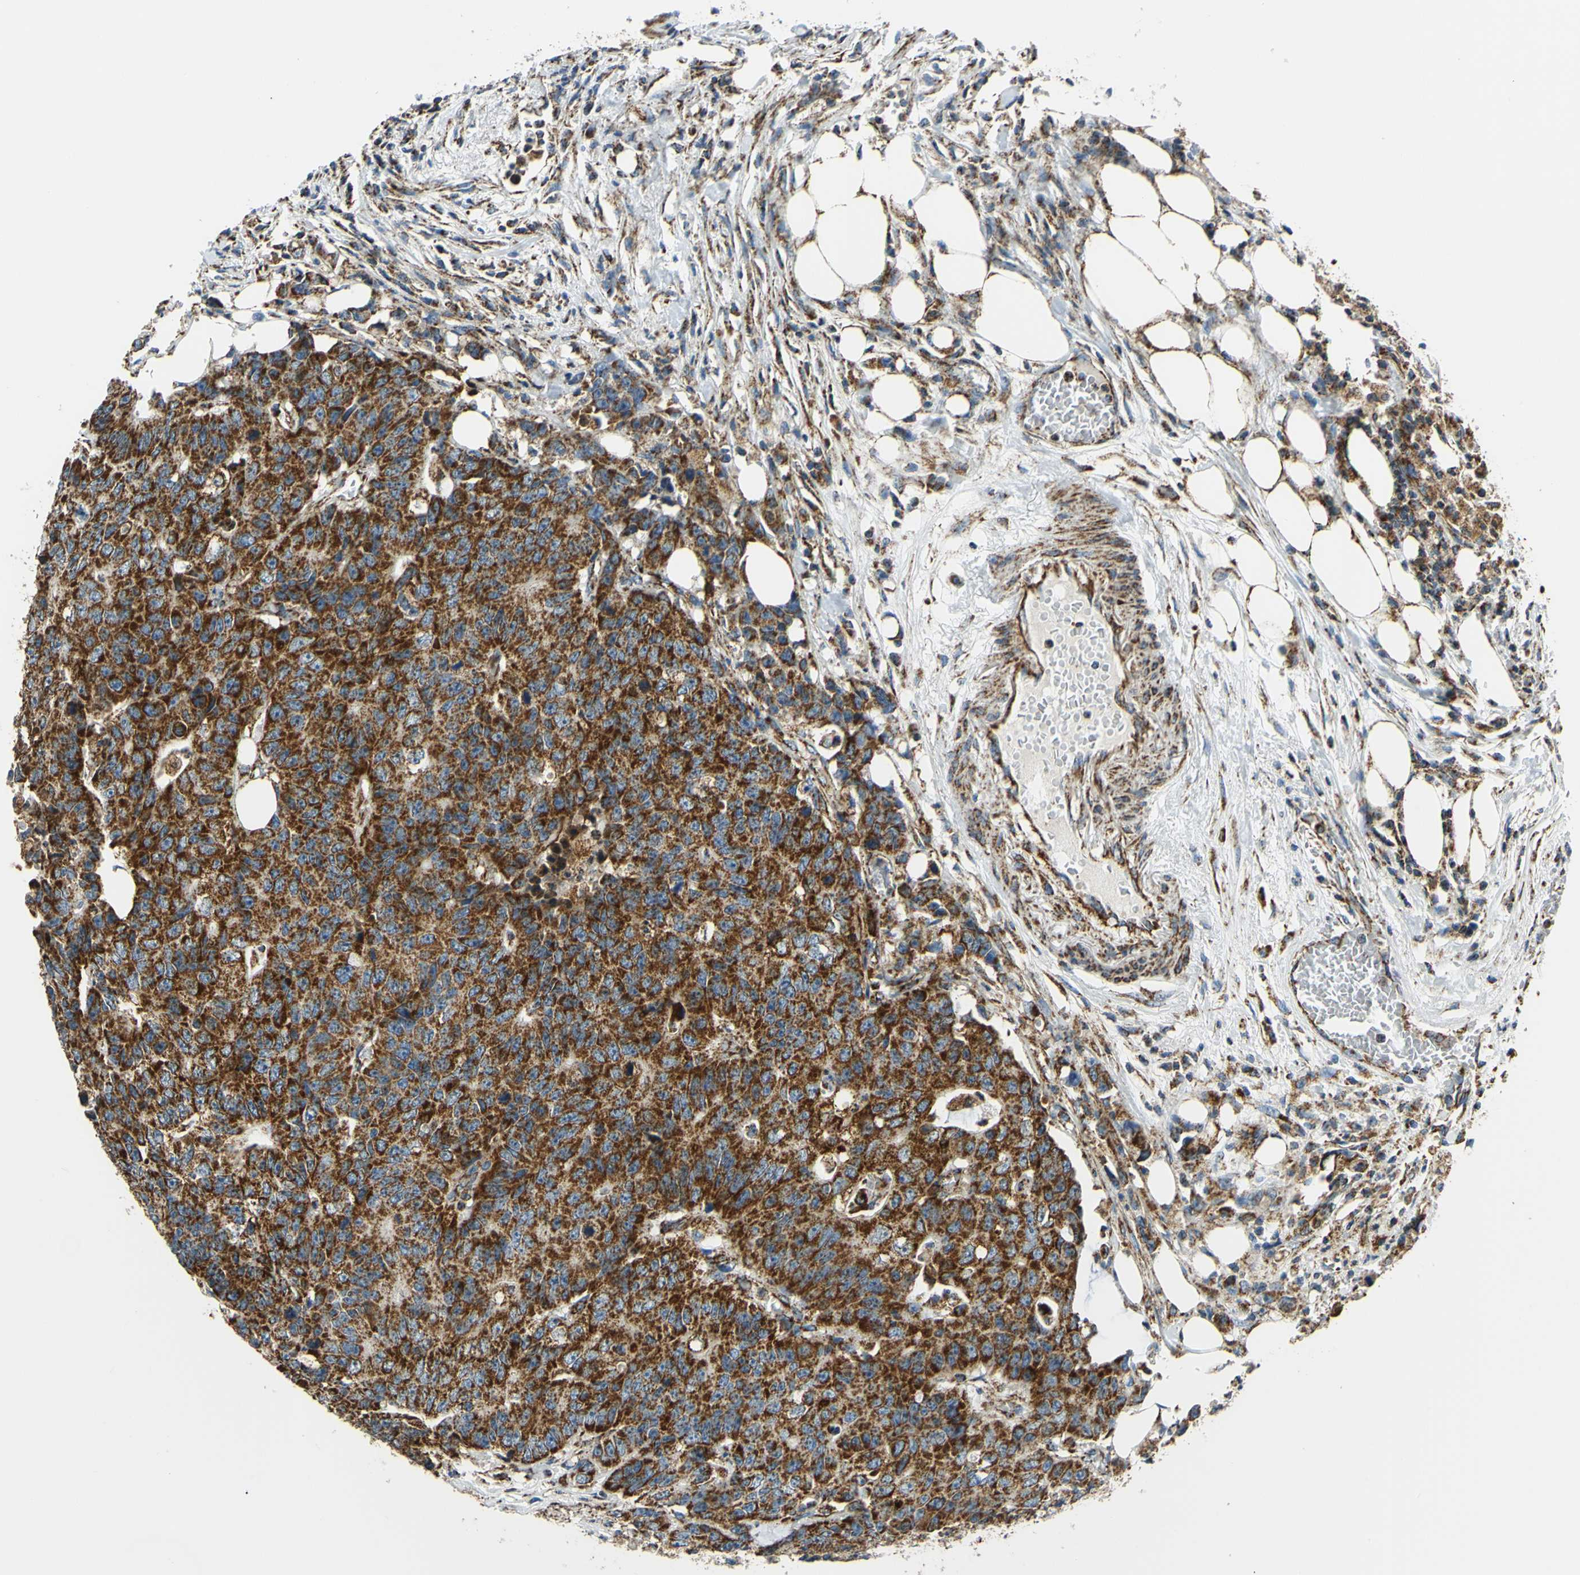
{"staining": {"intensity": "strong", "quantity": ">75%", "location": "cytoplasmic/membranous"}, "tissue": "colorectal cancer", "cell_type": "Tumor cells", "image_type": "cancer", "snomed": [{"axis": "morphology", "description": "Adenocarcinoma, NOS"}, {"axis": "topography", "description": "Colon"}], "caption": "About >75% of tumor cells in colorectal cancer show strong cytoplasmic/membranous protein staining as visualized by brown immunohistochemical staining.", "gene": "MAVS", "patient": {"sex": "female", "age": 86}}